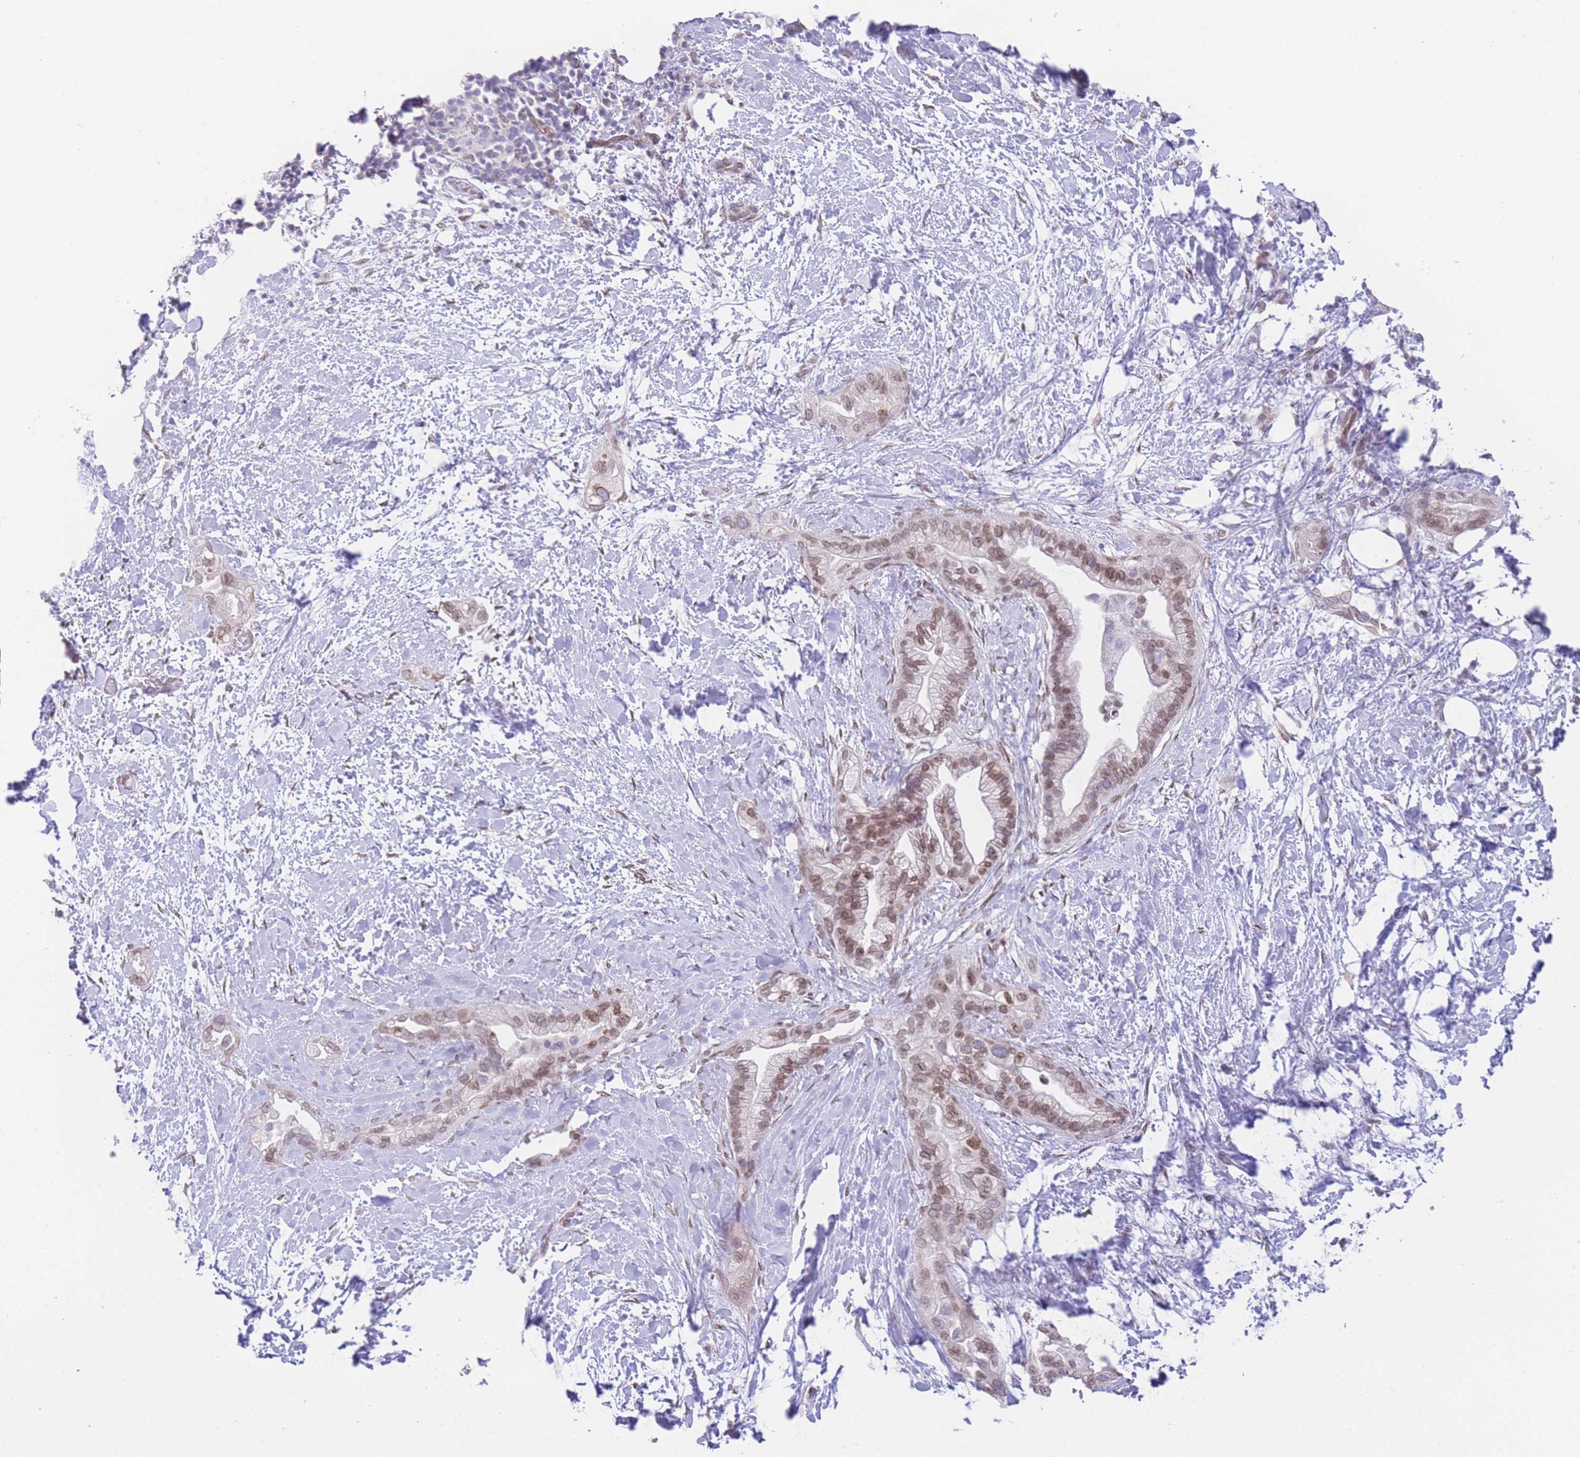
{"staining": {"intensity": "moderate", "quantity": ">75%", "location": "nuclear"}, "tissue": "pancreatic cancer", "cell_type": "Tumor cells", "image_type": "cancer", "snomed": [{"axis": "morphology", "description": "Adenocarcinoma, NOS"}, {"axis": "topography", "description": "Pancreas"}], "caption": "A histopathology image of pancreatic cancer stained for a protein displays moderate nuclear brown staining in tumor cells. (IHC, brightfield microscopy, high magnification).", "gene": "OR10AD1", "patient": {"sex": "male", "age": 44}}